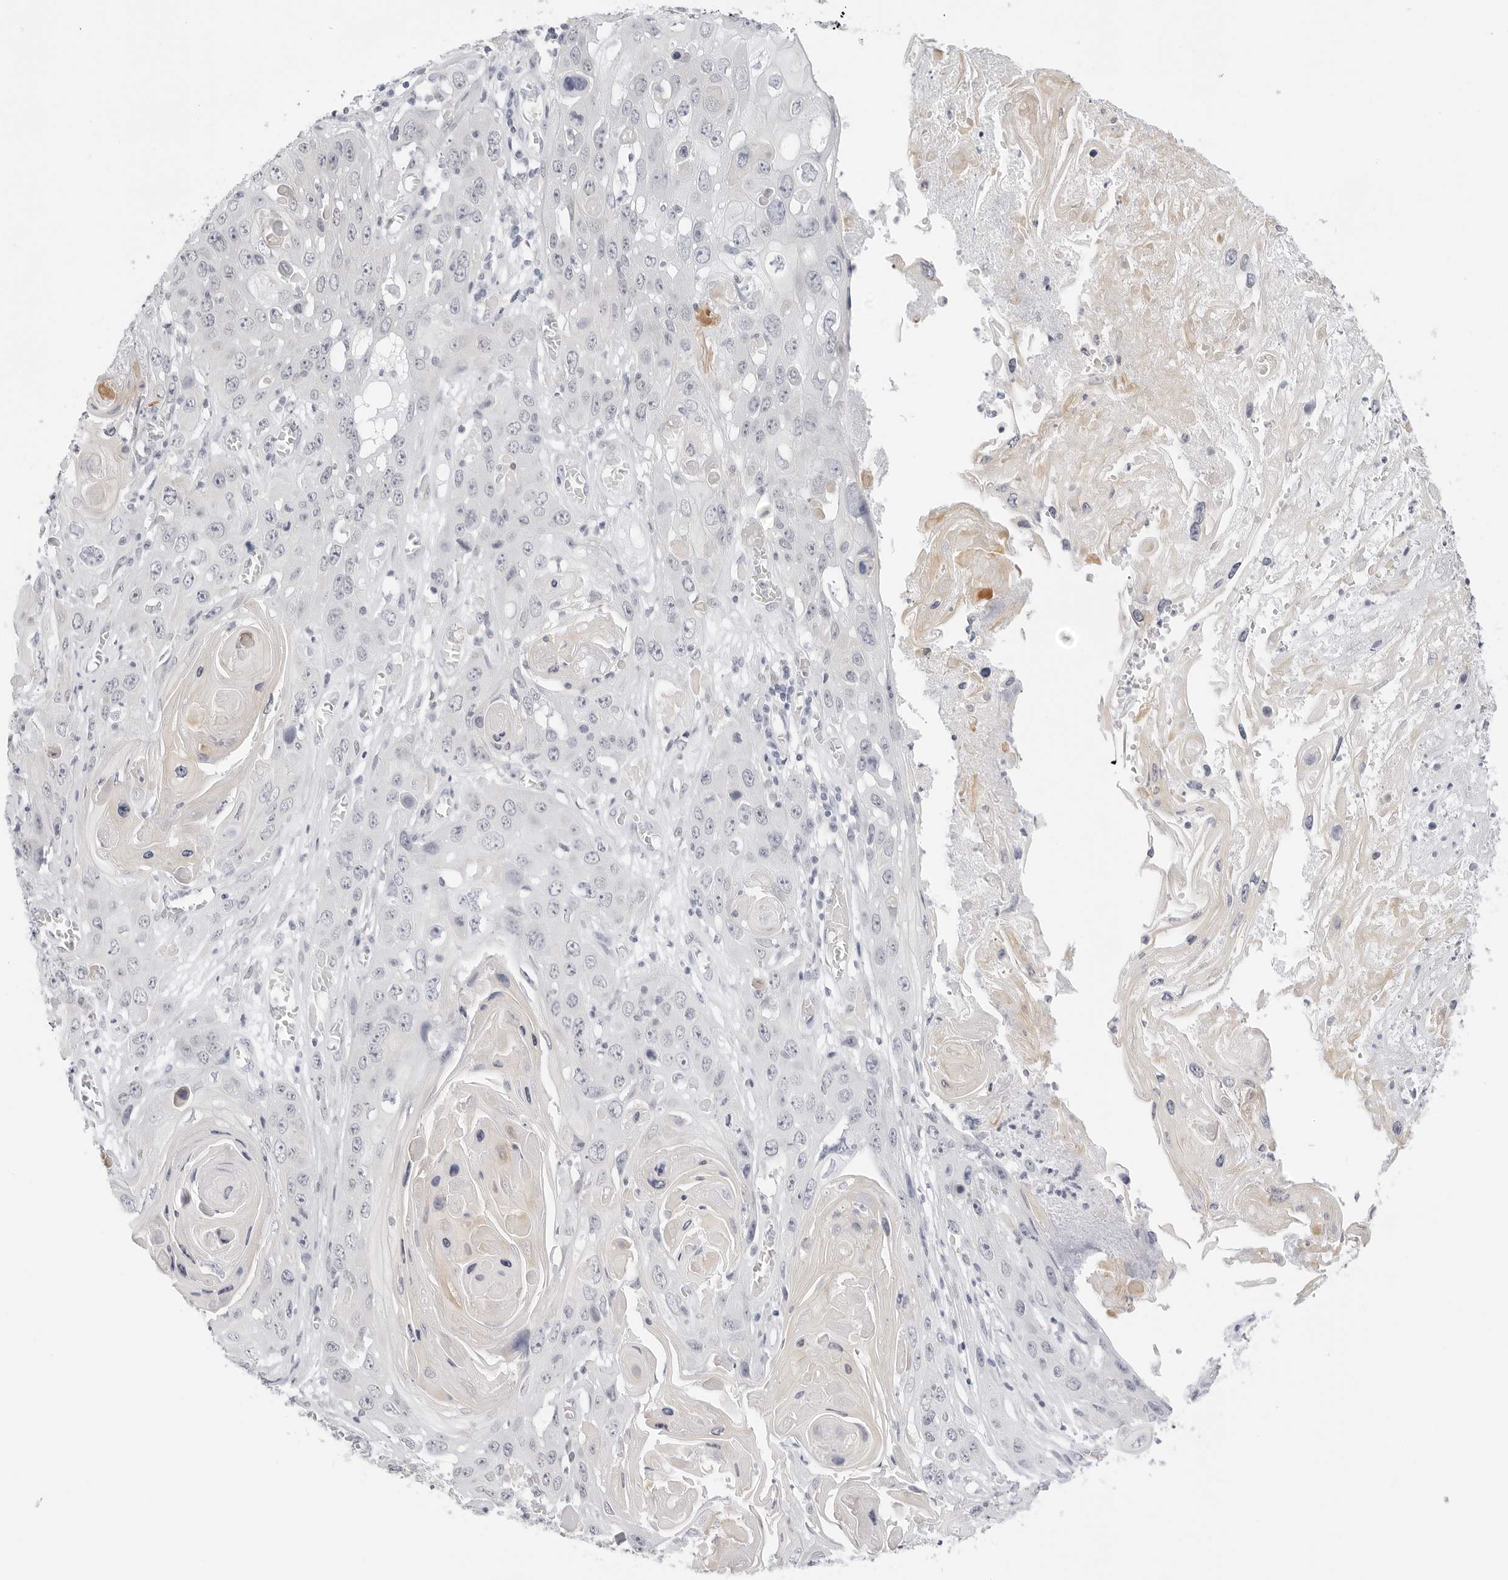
{"staining": {"intensity": "negative", "quantity": "none", "location": "none"}, "tissue": "skin cancer", "cell_type": "Tumor cells", "image_type": "cancer", "snomed": [{"axis": "morphology", "description": "Squamous cell carcinoma, NOS"}, {"axis": "topography", "description": "Skin"}], "caption": "Tumor cells are negative for protein expression in human skin cancer.", "gene": "HMGCS2", "patient": {"sex": "male", "age": 55}}